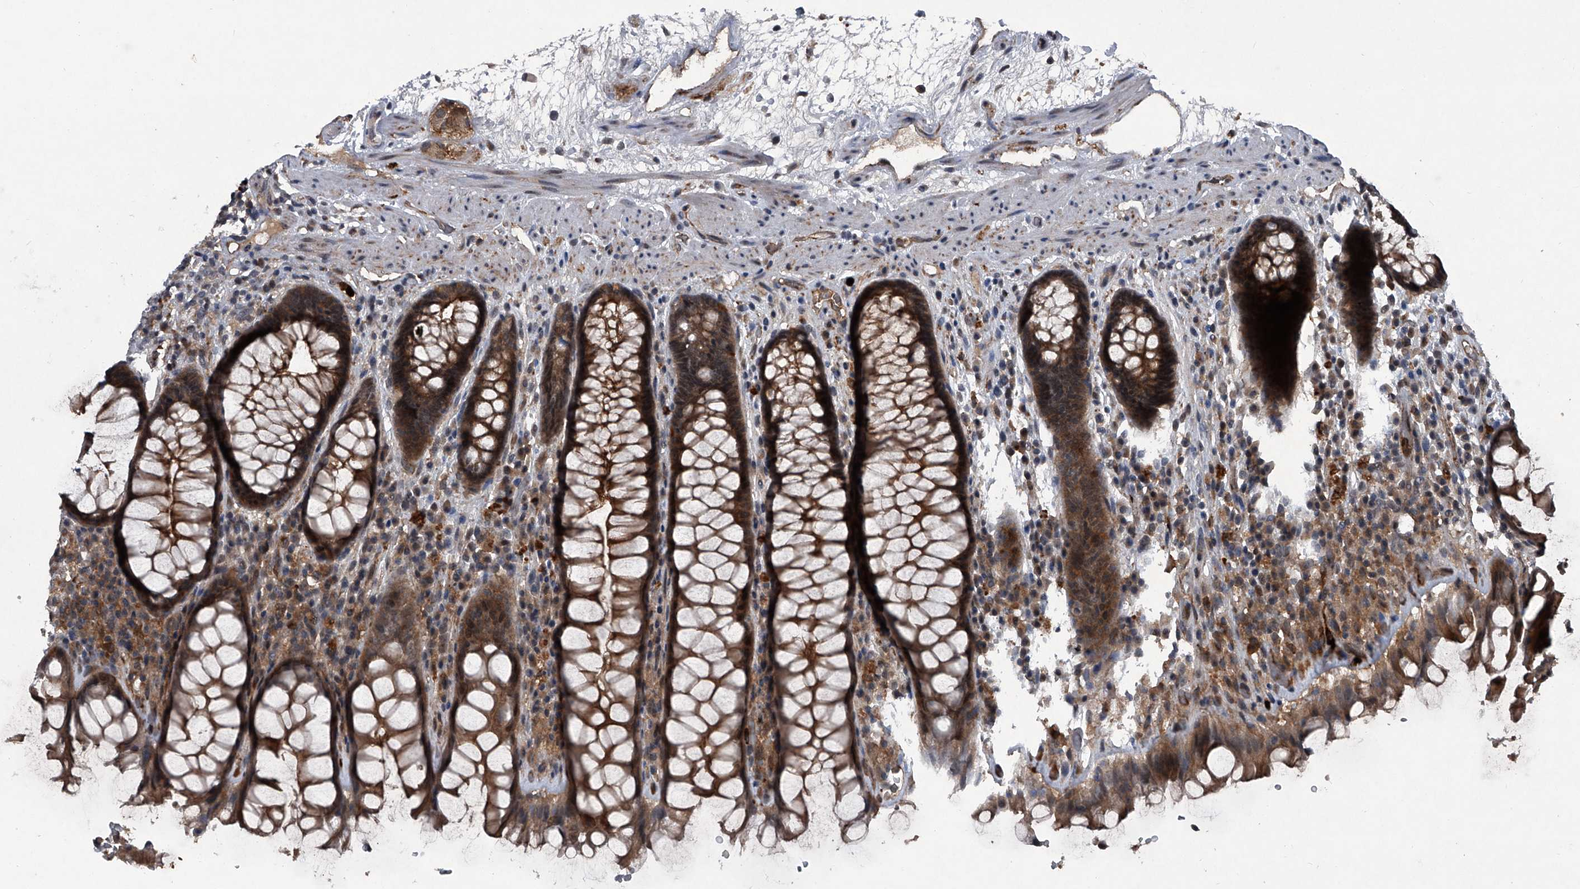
{"staining": {"intensity": "moderate", "quantity": ">75%", "location": "cytoplasmic/membranous"}, "tissue": "rectum", "cell_type": "Glandular cells", "image_type": "normal", "snomed": [{"axis": "morphology", "description": "Normal tissue, NOS"}, {"axis": "topography", "description": "Rectum"}], "caption": "This histopathology image shows immunohistochemistry staining of benign human rectum, with medium moderate cytoplasmic/membranous expression in approximately >75% of glandular cells.", "gene": "MAPKAP1", "patient": {"sex": "male", "age": 64}}